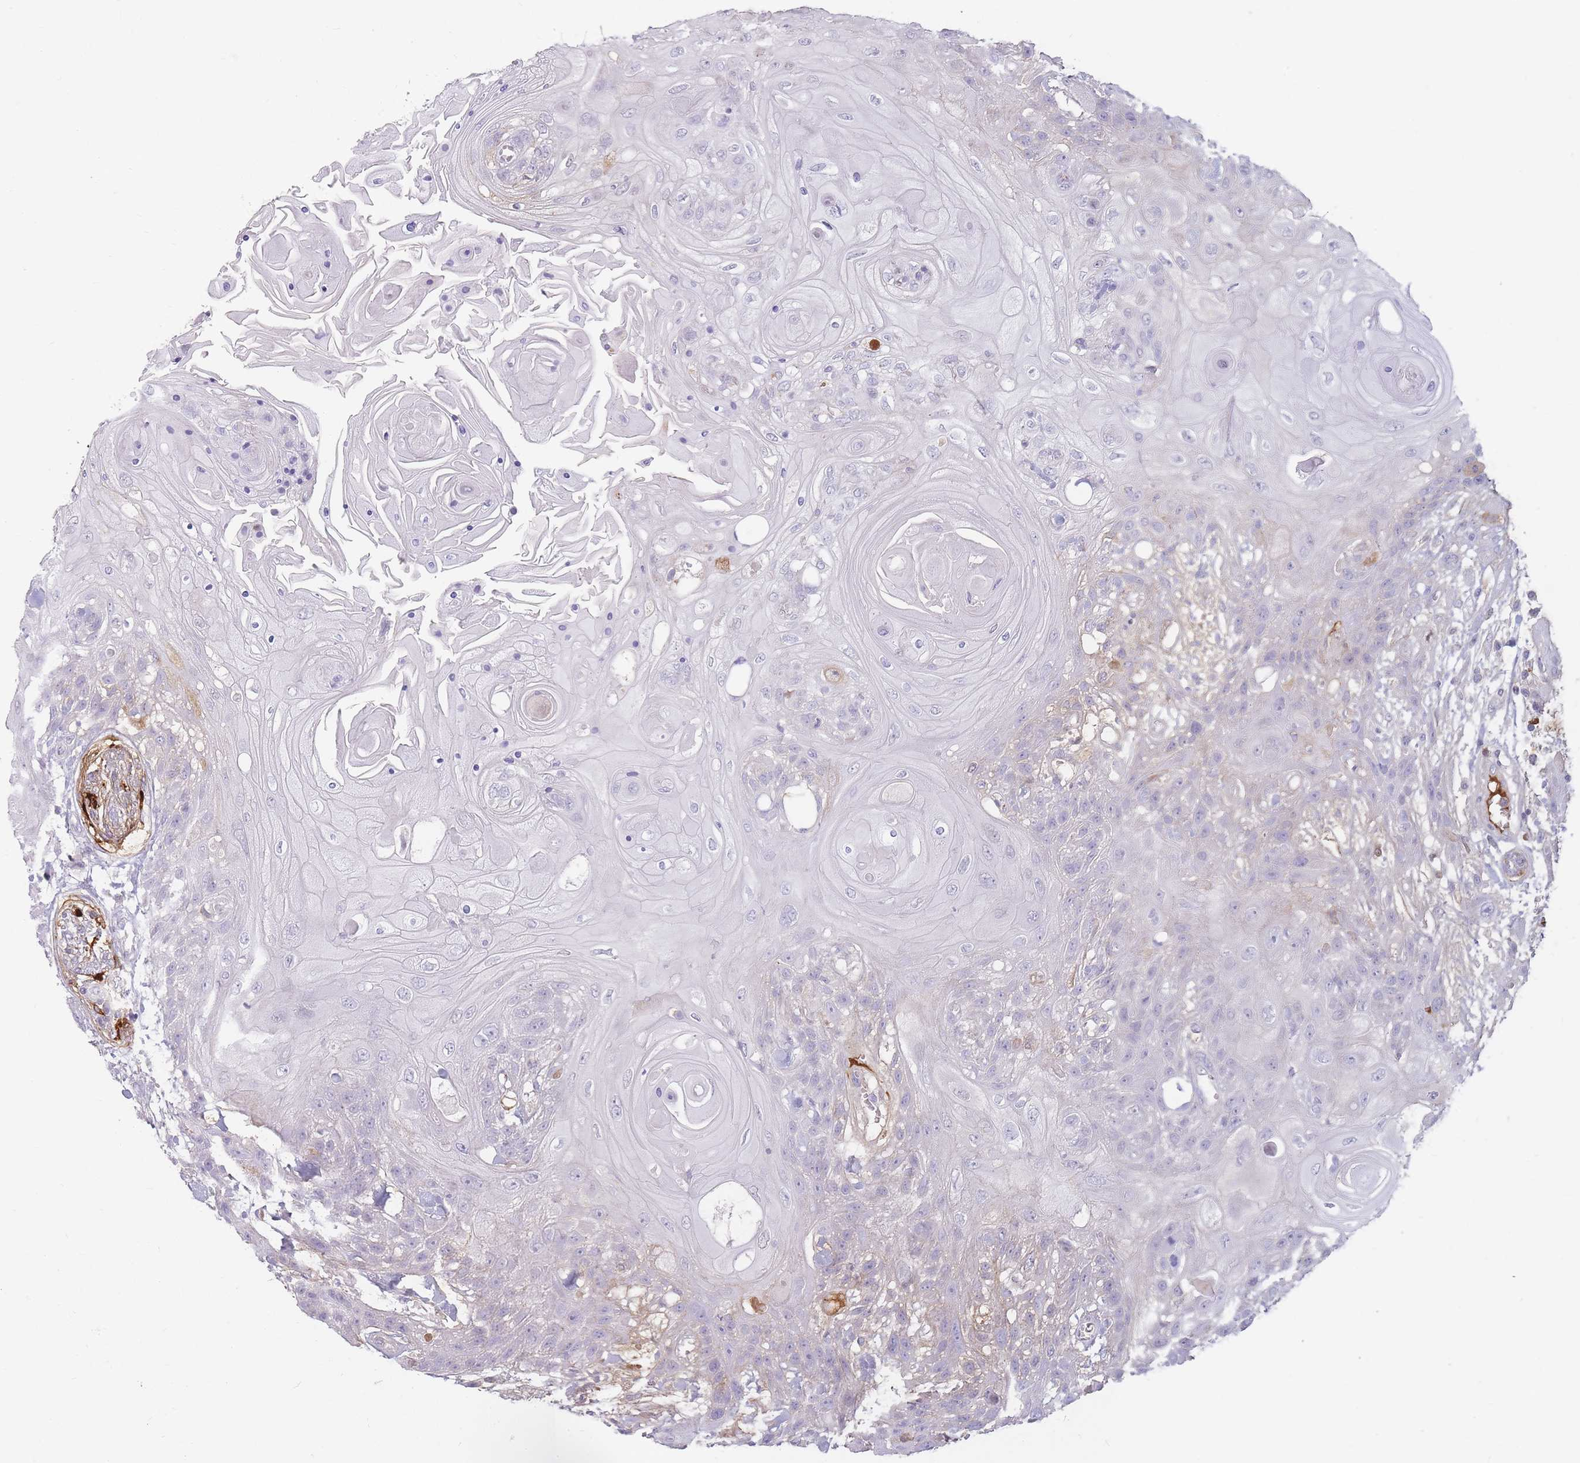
{"staining": {"intensity": "negative", "quantity": "none", "location": "none"}, "tissue": "head and neck cancer", "cell_type": "Tumor cells", "image_type": "cancer", "snomed": [{"axis": "morphology", "description": "Squamous cell carcinoma, NOS"}, {"axis": "topography", "description": "Head-Neck"}], "caption": "A photomicrograph of human squamous cell carcinoma (head and neck) is negative for staining in tumor cells.", "gene": "PRG4", "patient": {"sex": "female", "age": 43}}